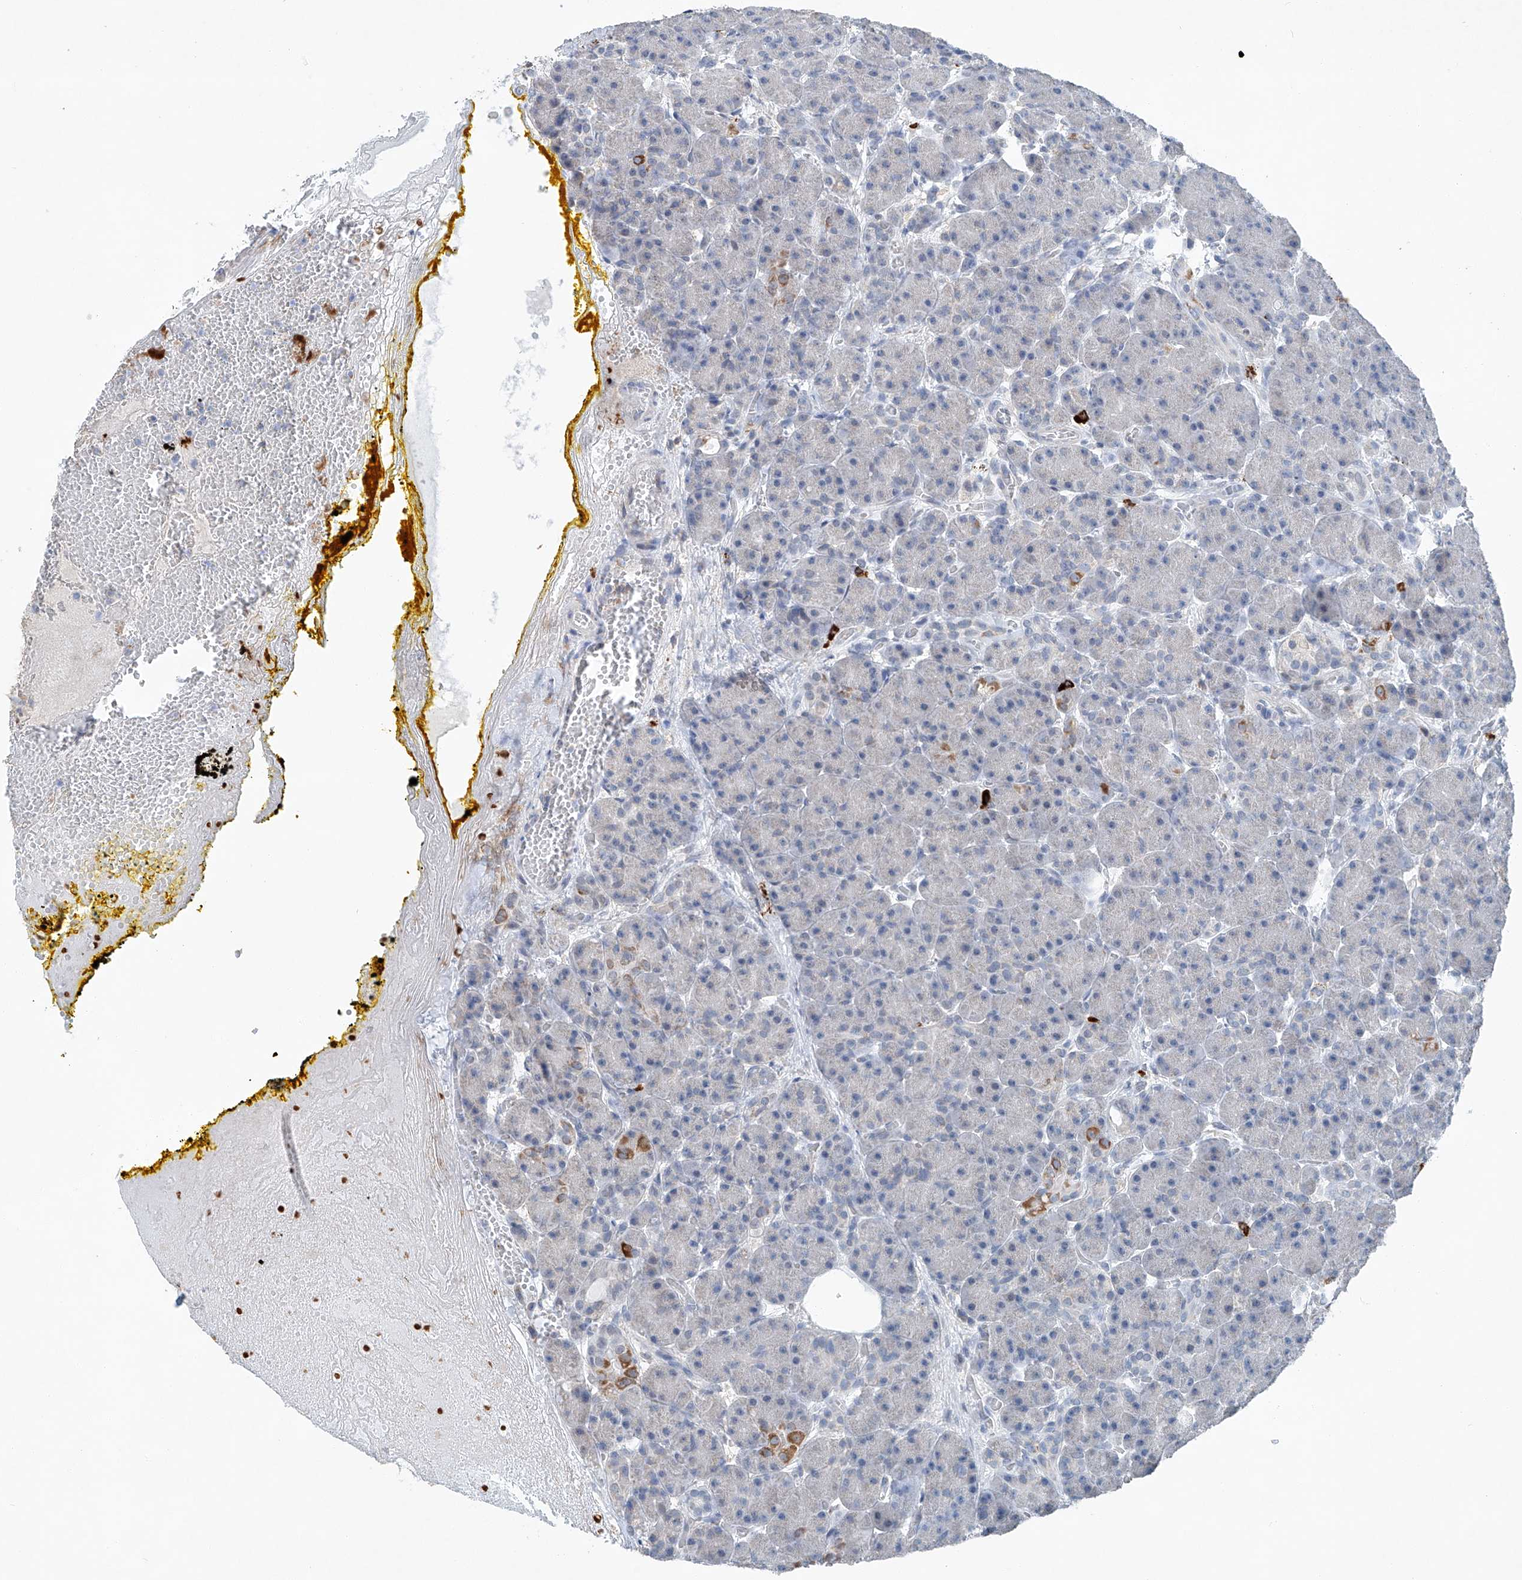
{"staining": {"intensity": "moderate", "quantity": "<25%", "location": "cytoplasmic/membranous"}, "tissue": "pancreas", "cell_type": "Exocrine glandular cells", "image_type": "normal", "snomed": [{"axis": "morphology", "description": "Normal tissue, NOS"}, {"axis": "topography", "description": "Pancreas"}], "caption": "Immunohistochemical staining of unremarkable human pancreas reveals moderate cytoplasmic/membranous protein staining in about <25% of exocrine glandular cells. (Stains: DAB in brown, nuclei in blue, Microscopy: brightfield microscopy at high magnification).", "gene": "KLF15", "patient": {"sex": "male", "age": 63}}